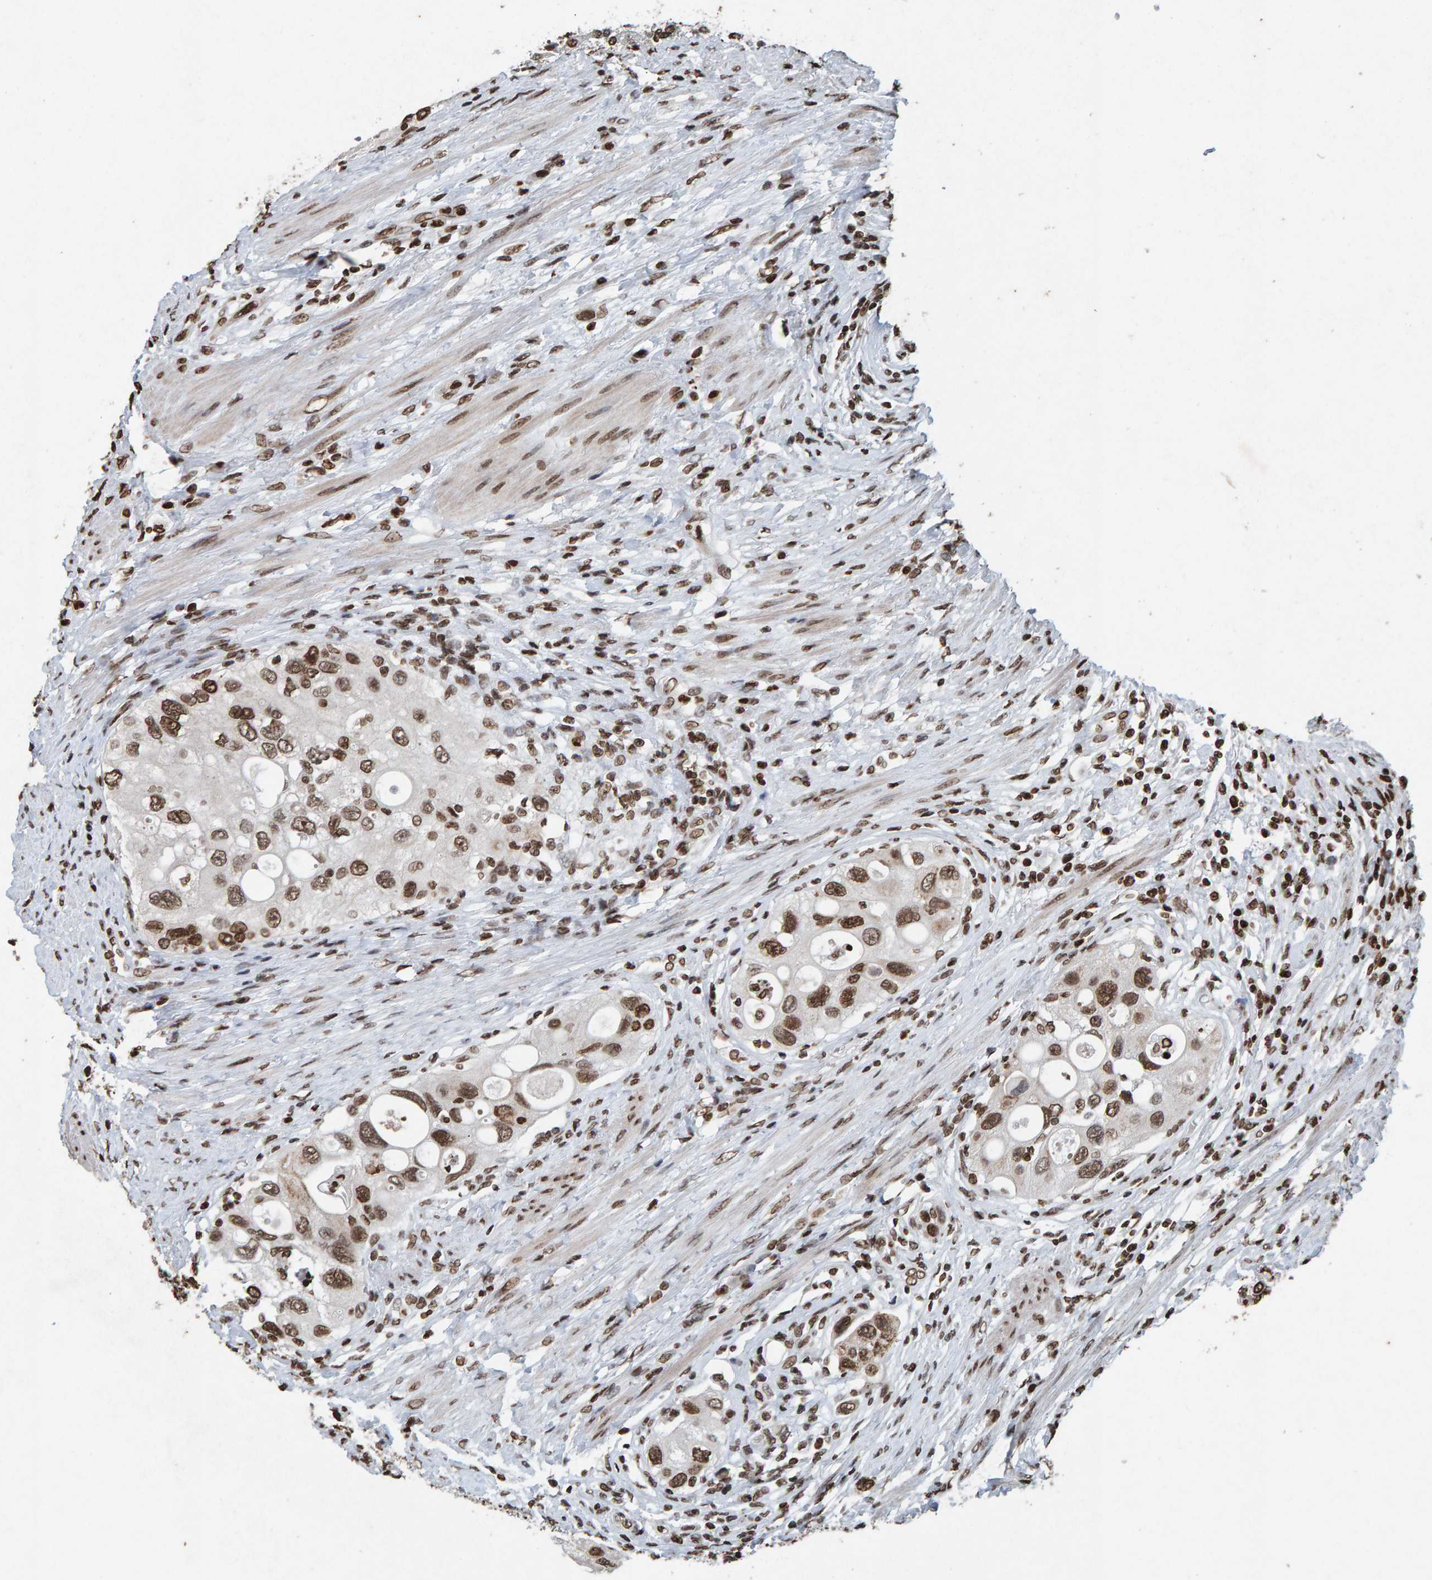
{"staining": {"intensity": "strong", "quantity": ">75%", "location": "nuclear"}, "tissue": "urothelial cancer", "cell_type": "Tumor cells", "image_type": "cancer", "snomed": [{"axis": "morphology", "description": "Urothelial carcinoma, High grade"}, {"axis": "topography", "description": "Urinary bladder"}], "caption": "An IHC photomicrograph of tumor tissue is shown. Protein staining in brown labels strong nuclear positivity in urothelial cancer within tumor cells.", "gene": "H2AZ1", "patient": {"sex": "female", "age": 56}}